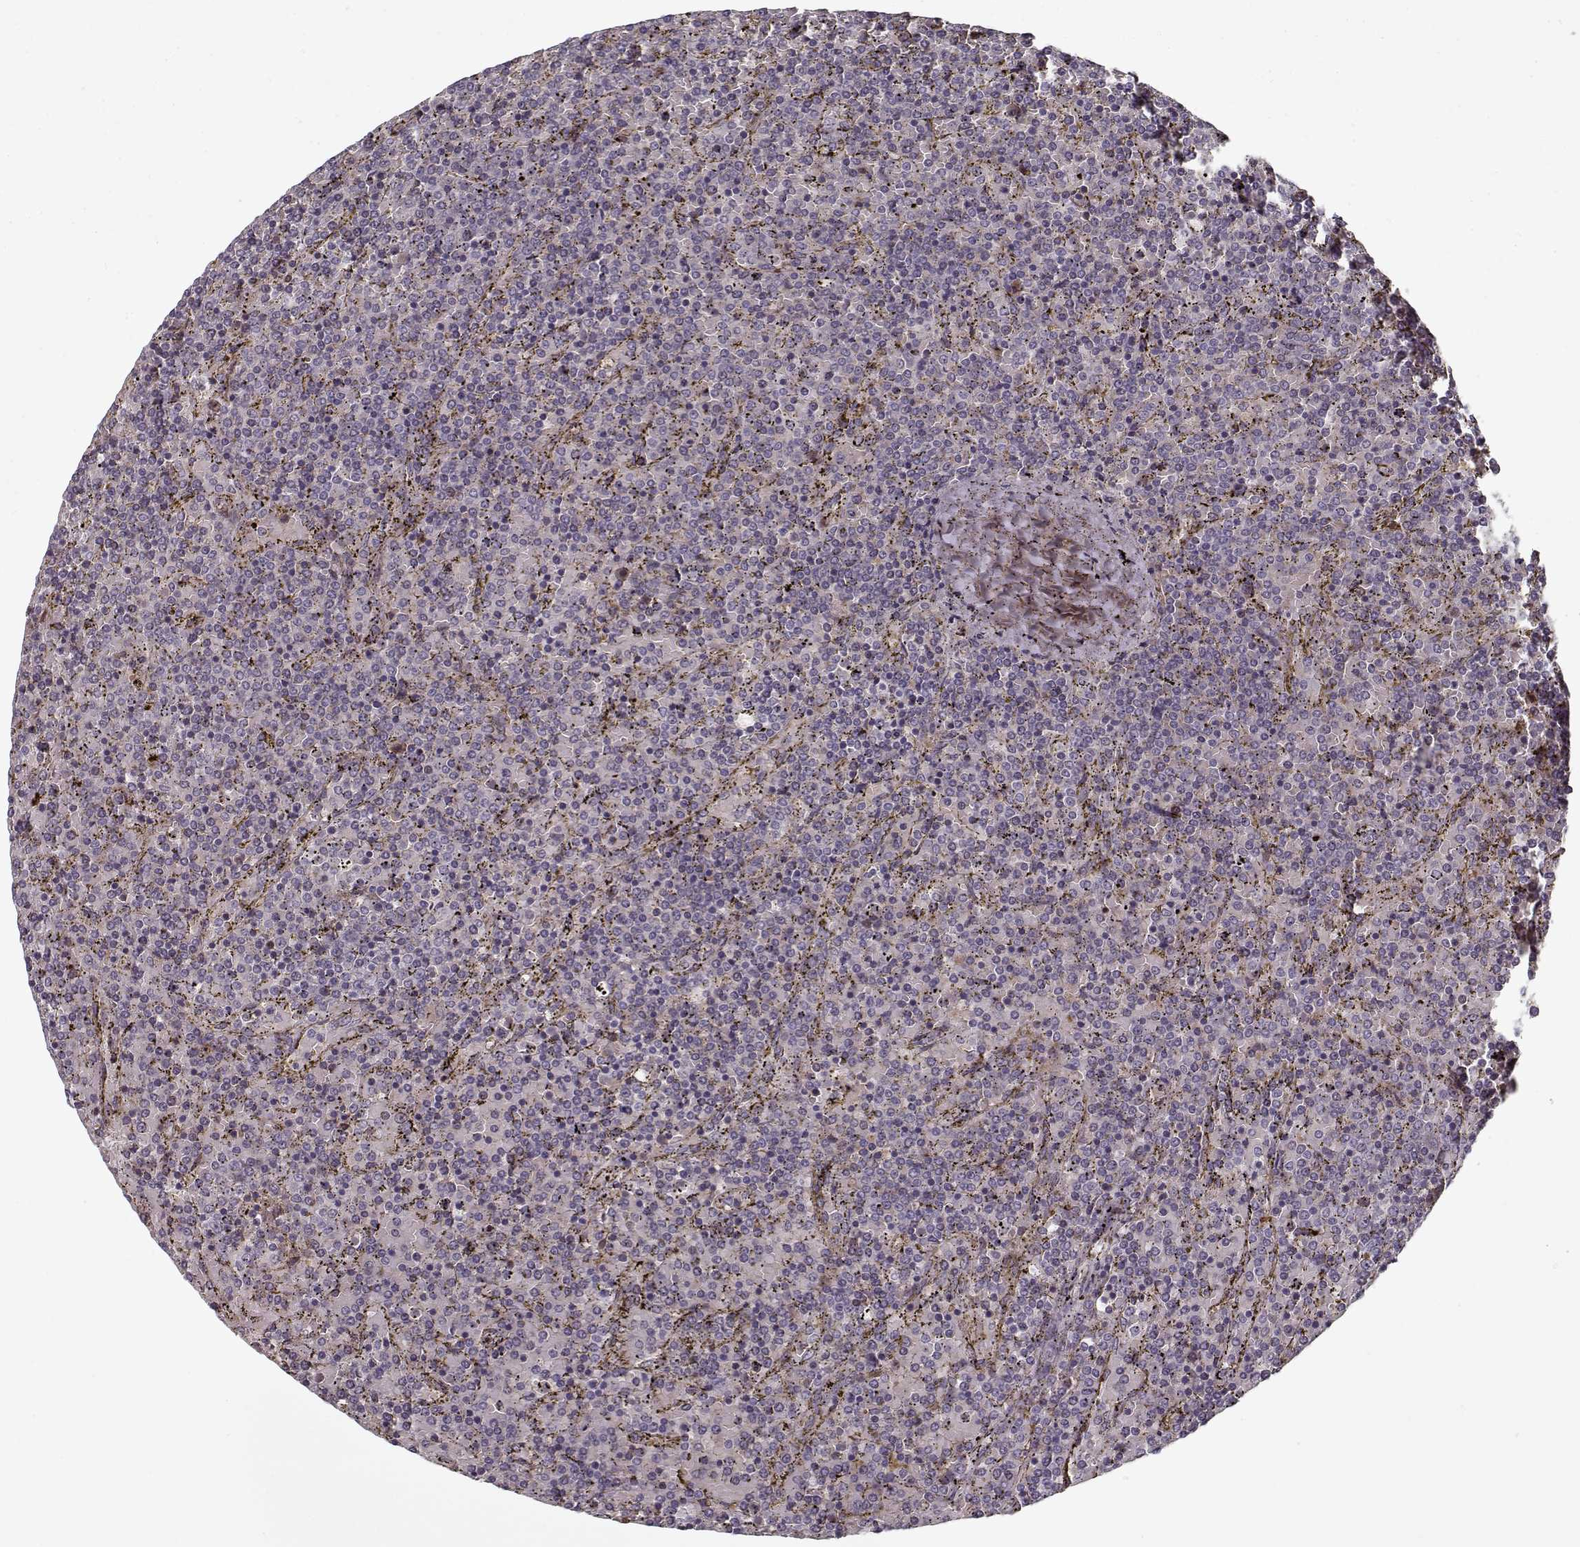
{"staining": {"intensity": "negative", "quantity": "none", "location": "none"}, "tissue": "lymphoma", "cell_type": "Tumor cells", "image_type": "cancer", "snomed": [{"axis": "morphology", "description": "Malignant lymphoma, non-Hodgkin's type, Low grade"}, {"axis": "topography", "description": "Spleen"}], "caption": "Tumor cells are negative for brown protein staining in lymphoma. The staining was performed using DAB (3,3'-diaminobenzidine) to visualize the protein expression in brown, while the nuclei were stained in blue with hematoxylin (Magnification: 20x).", "gene": "AFM", "patient": {"sex": "female", "age": 77}}